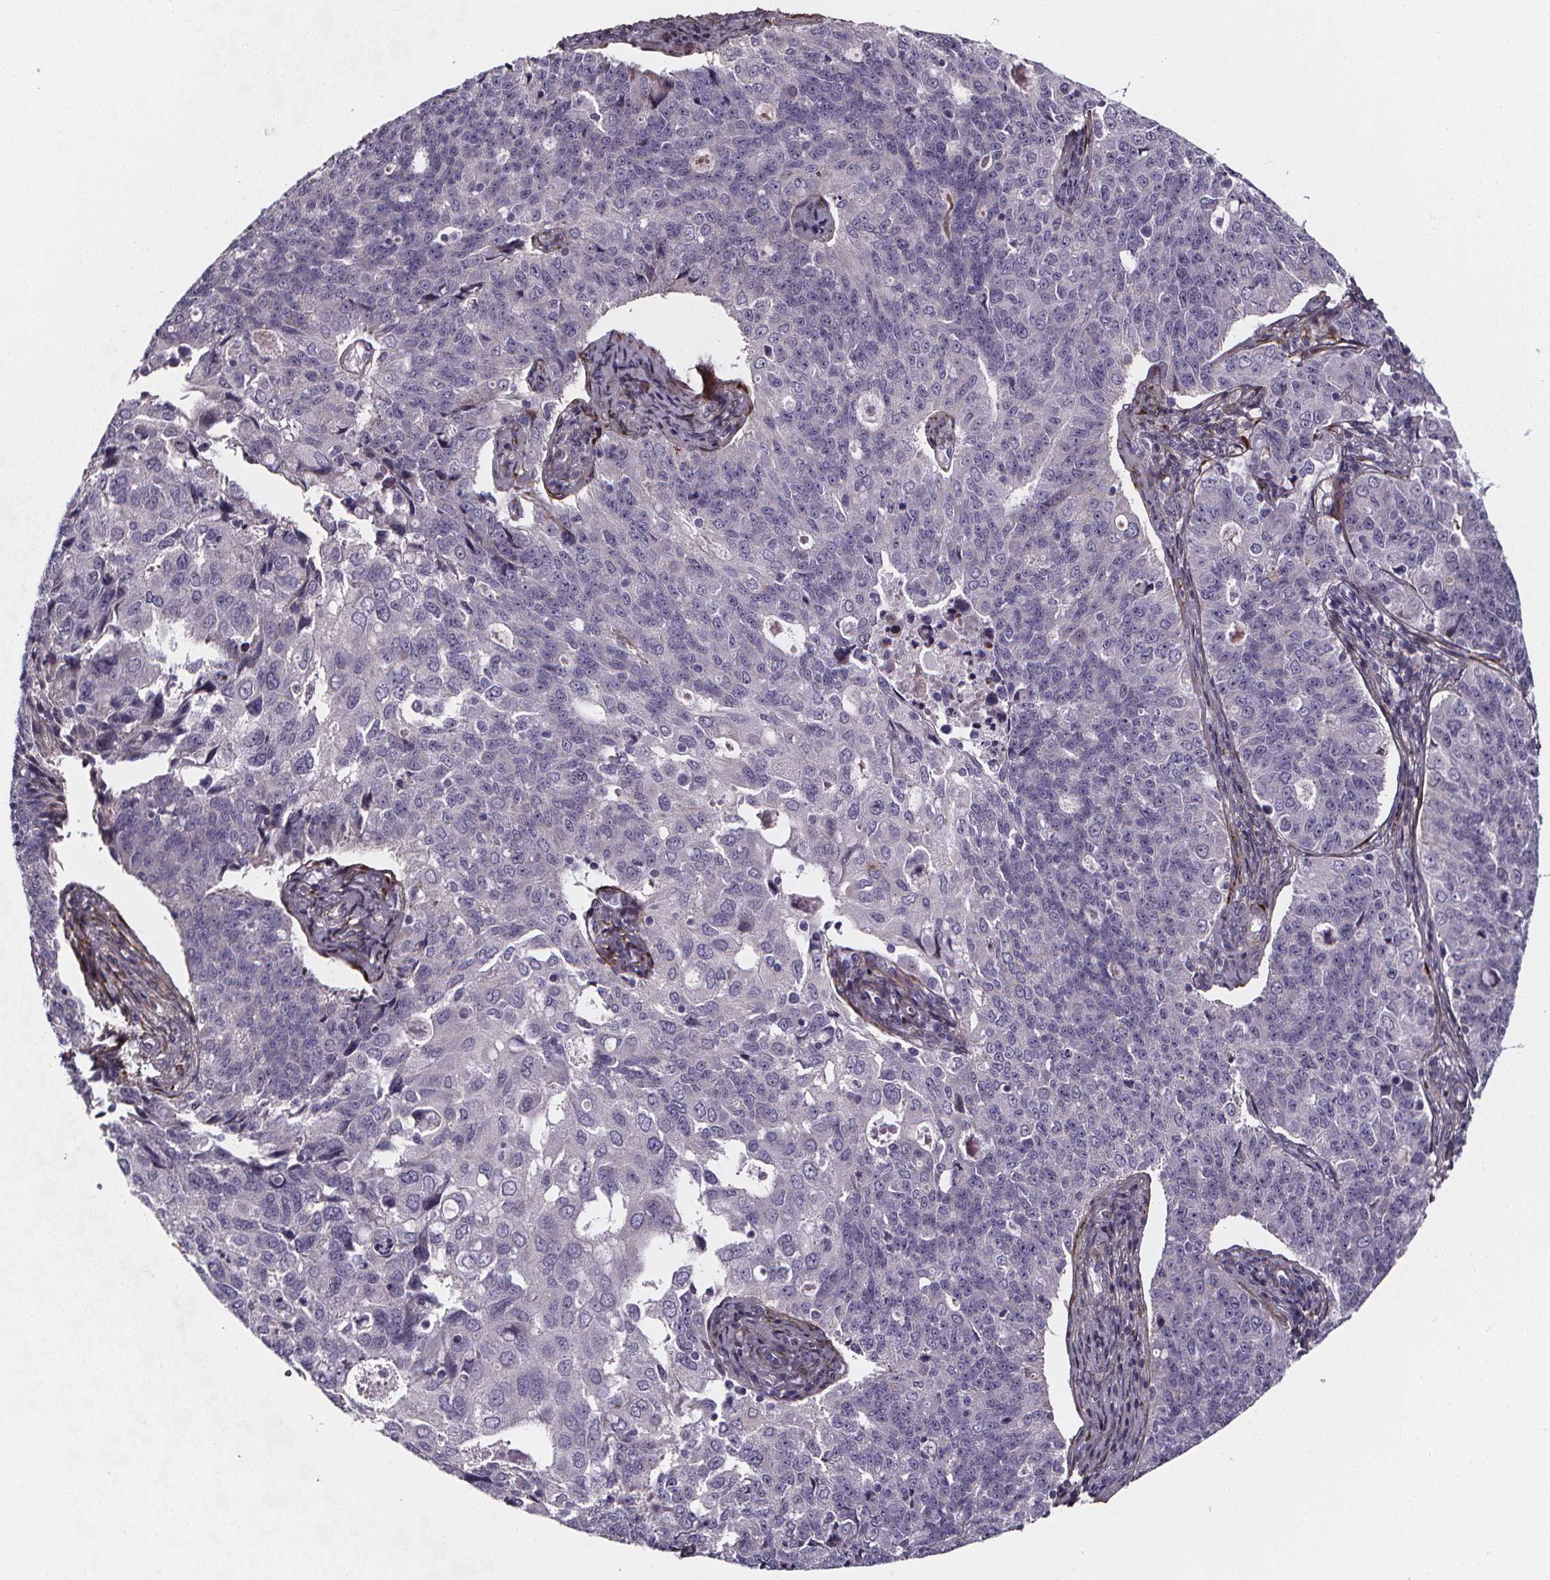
{"staining": {"intensity": "negative", "quantity": "none", "location": "none"}, "tissue": "endometrial cancer", "cell_type": "Tumor cells", "image_type": "cancer", "snomed": [{"axis": "morphology", "description": "Adenocarcinoma, NOS"}, {"axis": "topography", "description": "Endometrium"}], "caption": "Immunohistochemistry (IHC) micrograph of endometrial cancer stained for a protein (brown), which exhibits no expression in tumor cells.", "gene": "AEBP1", "patient": {"sex": "female", "age": 43}}